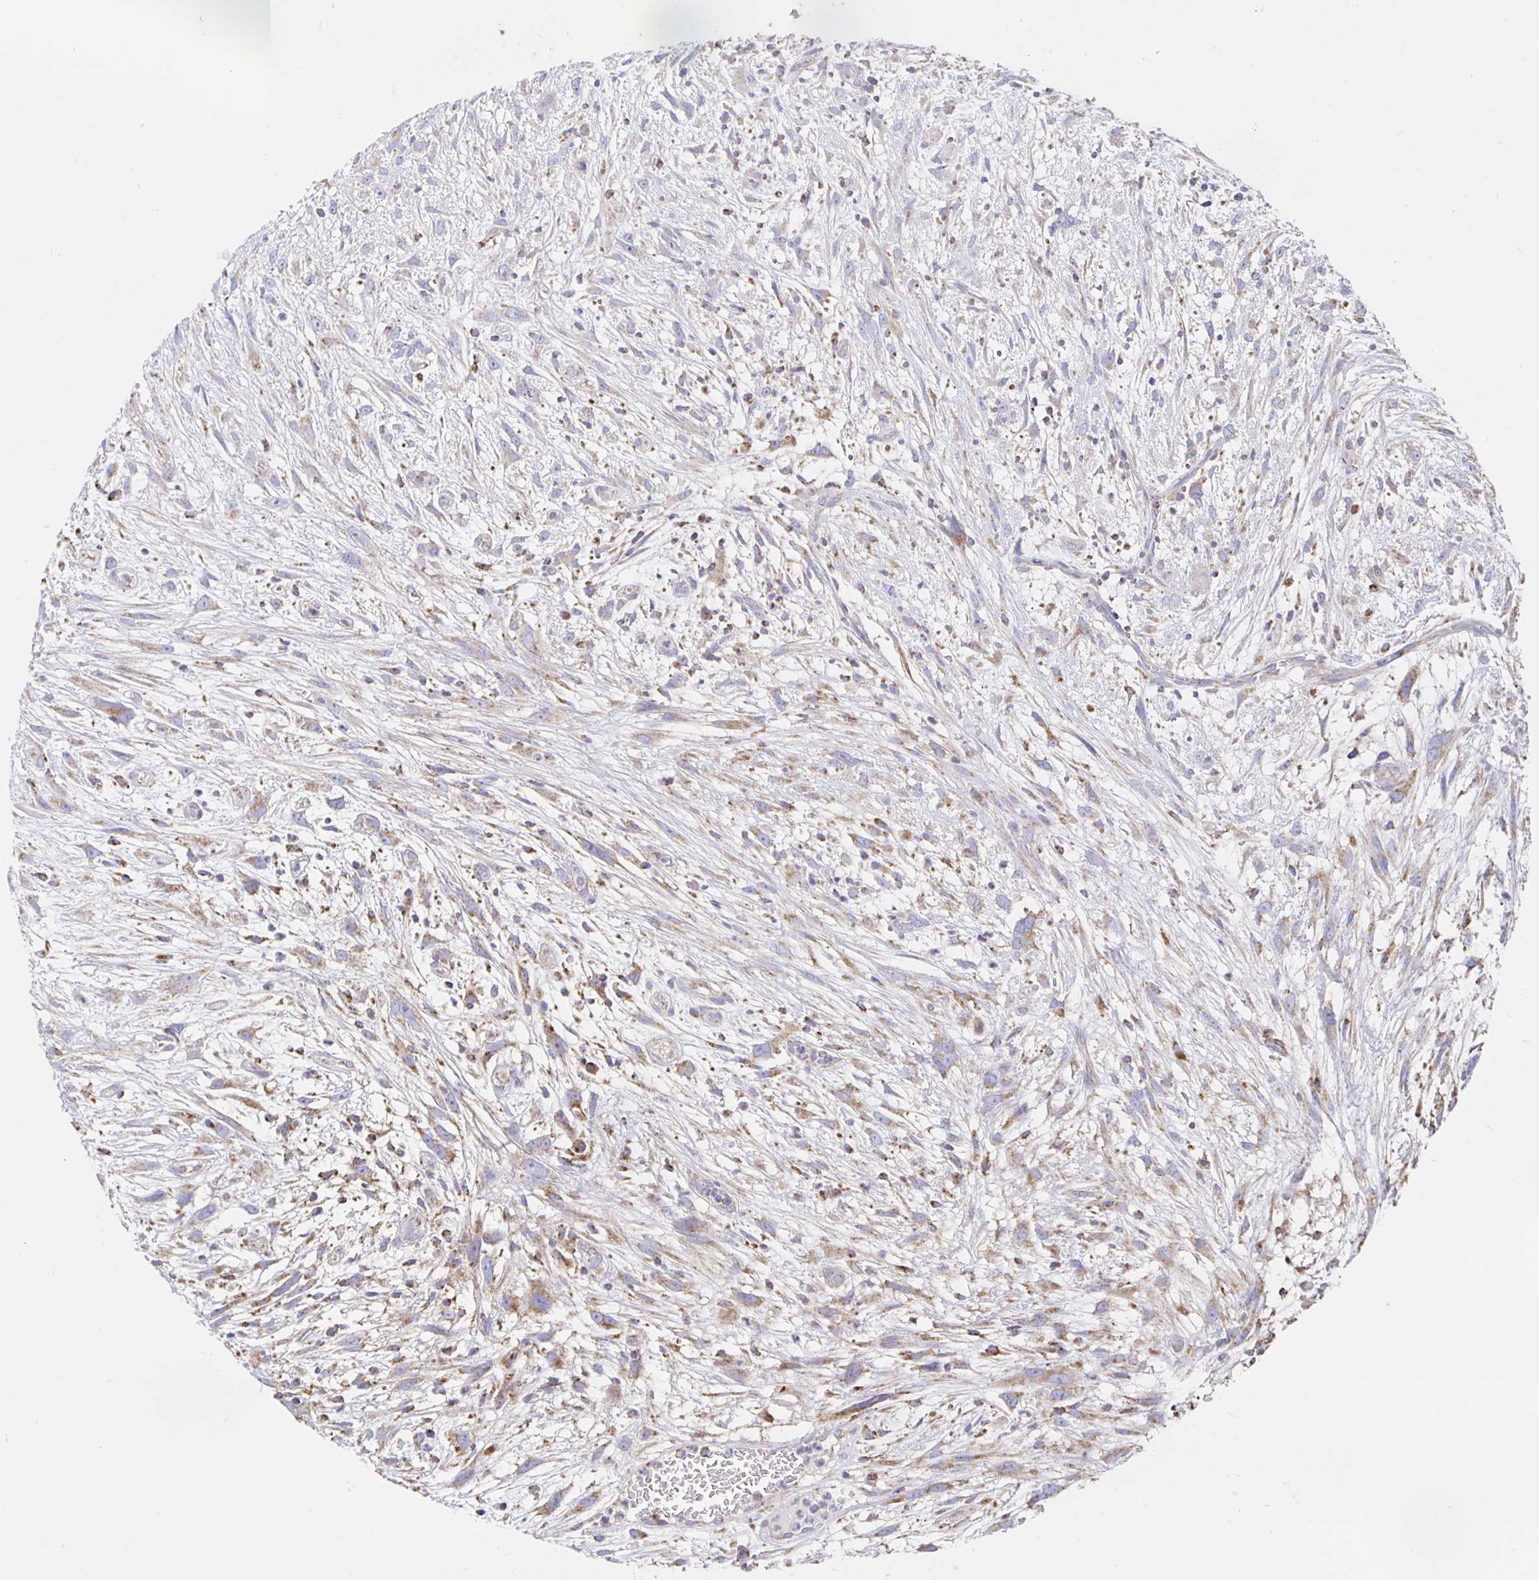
{"staining": {"intensity": "weak", "quantity": "25%-75%", "location": "cytoplasmic/membranous"}, "tissue": "head and neck cancer", "cell_type": "Tumor cells", "image_type": "cancer", "snomed": [{"axis": "morphology", "description": "Squamous cell carcinoma, NOS"}, {"axis": "topography", "description": "Head-Neck"}], "caption": "A low amount of weak cytoplasmic/membranous staining is identified in about 25%-75% of tumor cells in squamous cell carcinoma (head and neck) tissue. (brown staining indicates protein expression, while blue staining denotes nuclei).", "gene": "PRDX3", "patient": {"sex": "male", "age": 65}}